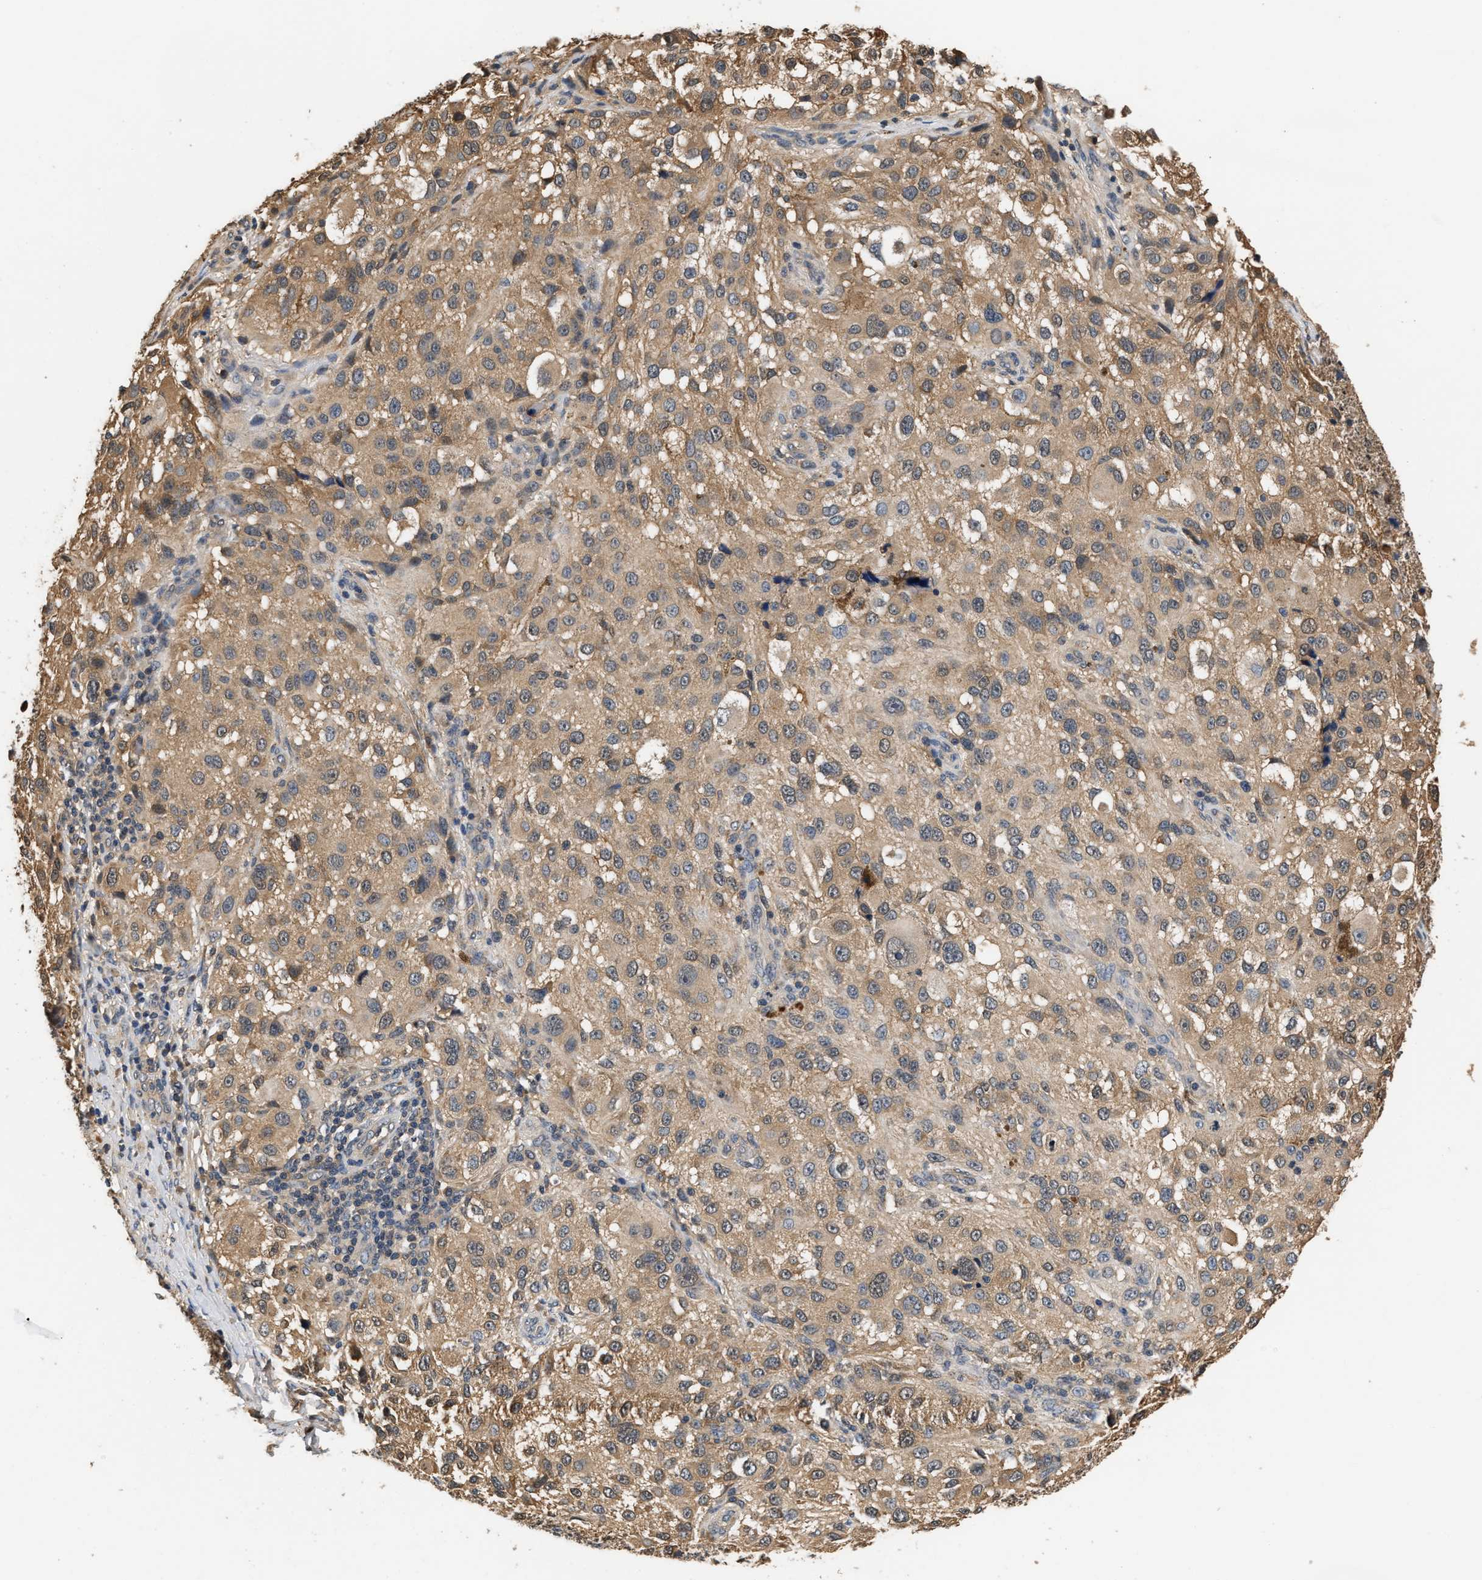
{"staining": {"intensity": "weak", "quantity": ">75%", "location": "cytoplasmic/membranous"}, "tissue": "melanoma", "cell_type": "Tumor cells", "image_type": "cancer", "snomed": [{"axis": "morphology", "description": "Necrosis, NOS"}, {"axis": "morphology", "description": "Malignant melanoma, NOS"}, {"axis": "topography", "description": "Skin"}], "caption": "Tumor cells reveal weak cytoplasmic/membranous expression in about >75% of cells in malignant melanoma.", "gene": "GPI", "patient": {"sex": "female", "age": 87}}